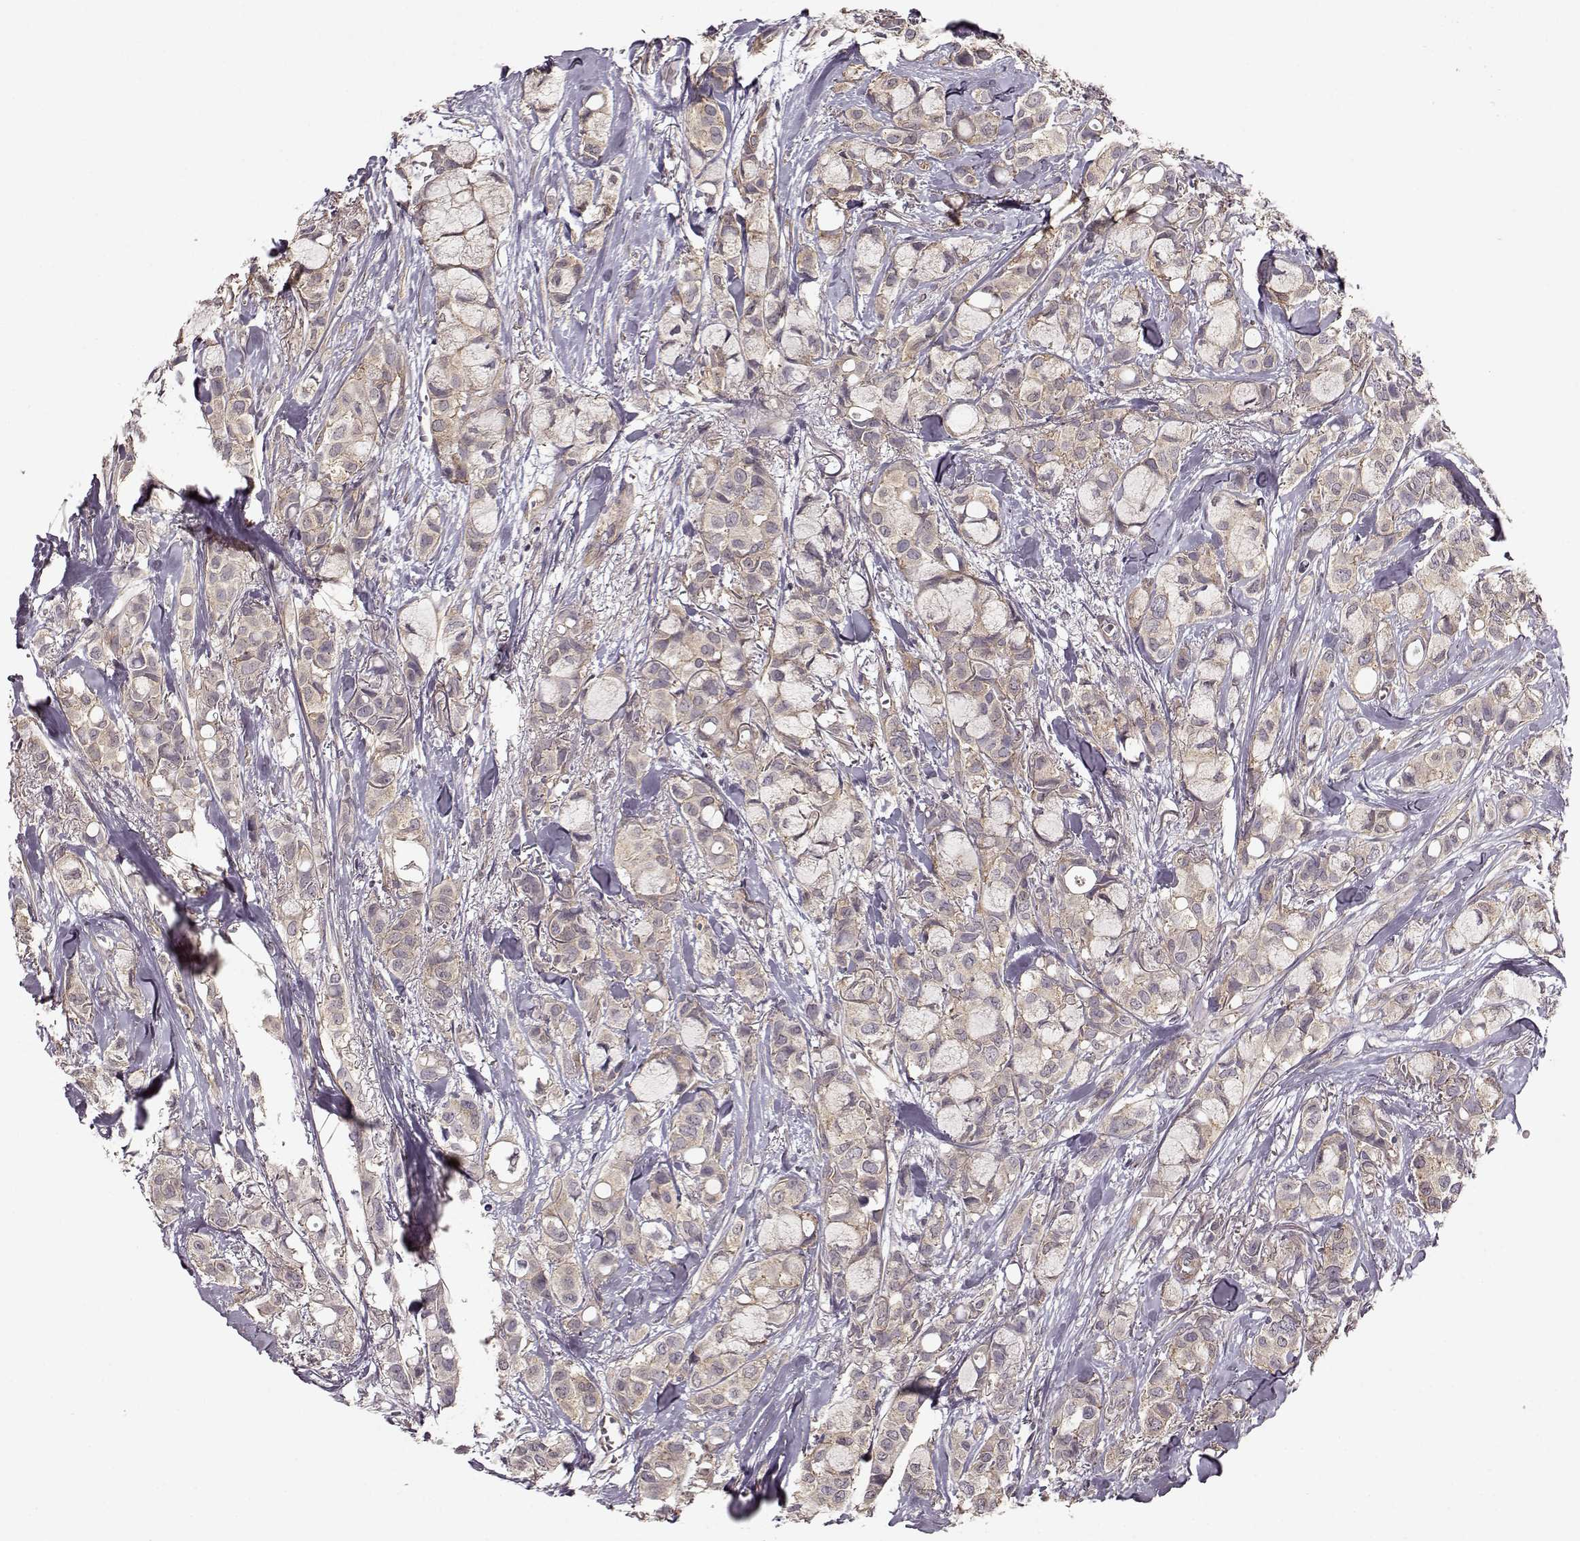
{"staining": {"intensity": "weak", "quantity": "<25%", "location": "cytoplasmic/membranous"}, "tissue": "breast cancer", "cell_type": "Tumor cells", "image_type": "cancer", "snomed": [{"axis": "morphology", "description": "Duct carcinoma"}, {"axis": "topography", "description": "Breast"}], "caption": "Immunohistochemistry micrograph of neoplastic tissue: human breast cancer stained with DAB reveals no significant protein expression in tumor cells.", "gene": "SLAIN2", "patient": {"sex": "female", "age": 85}}